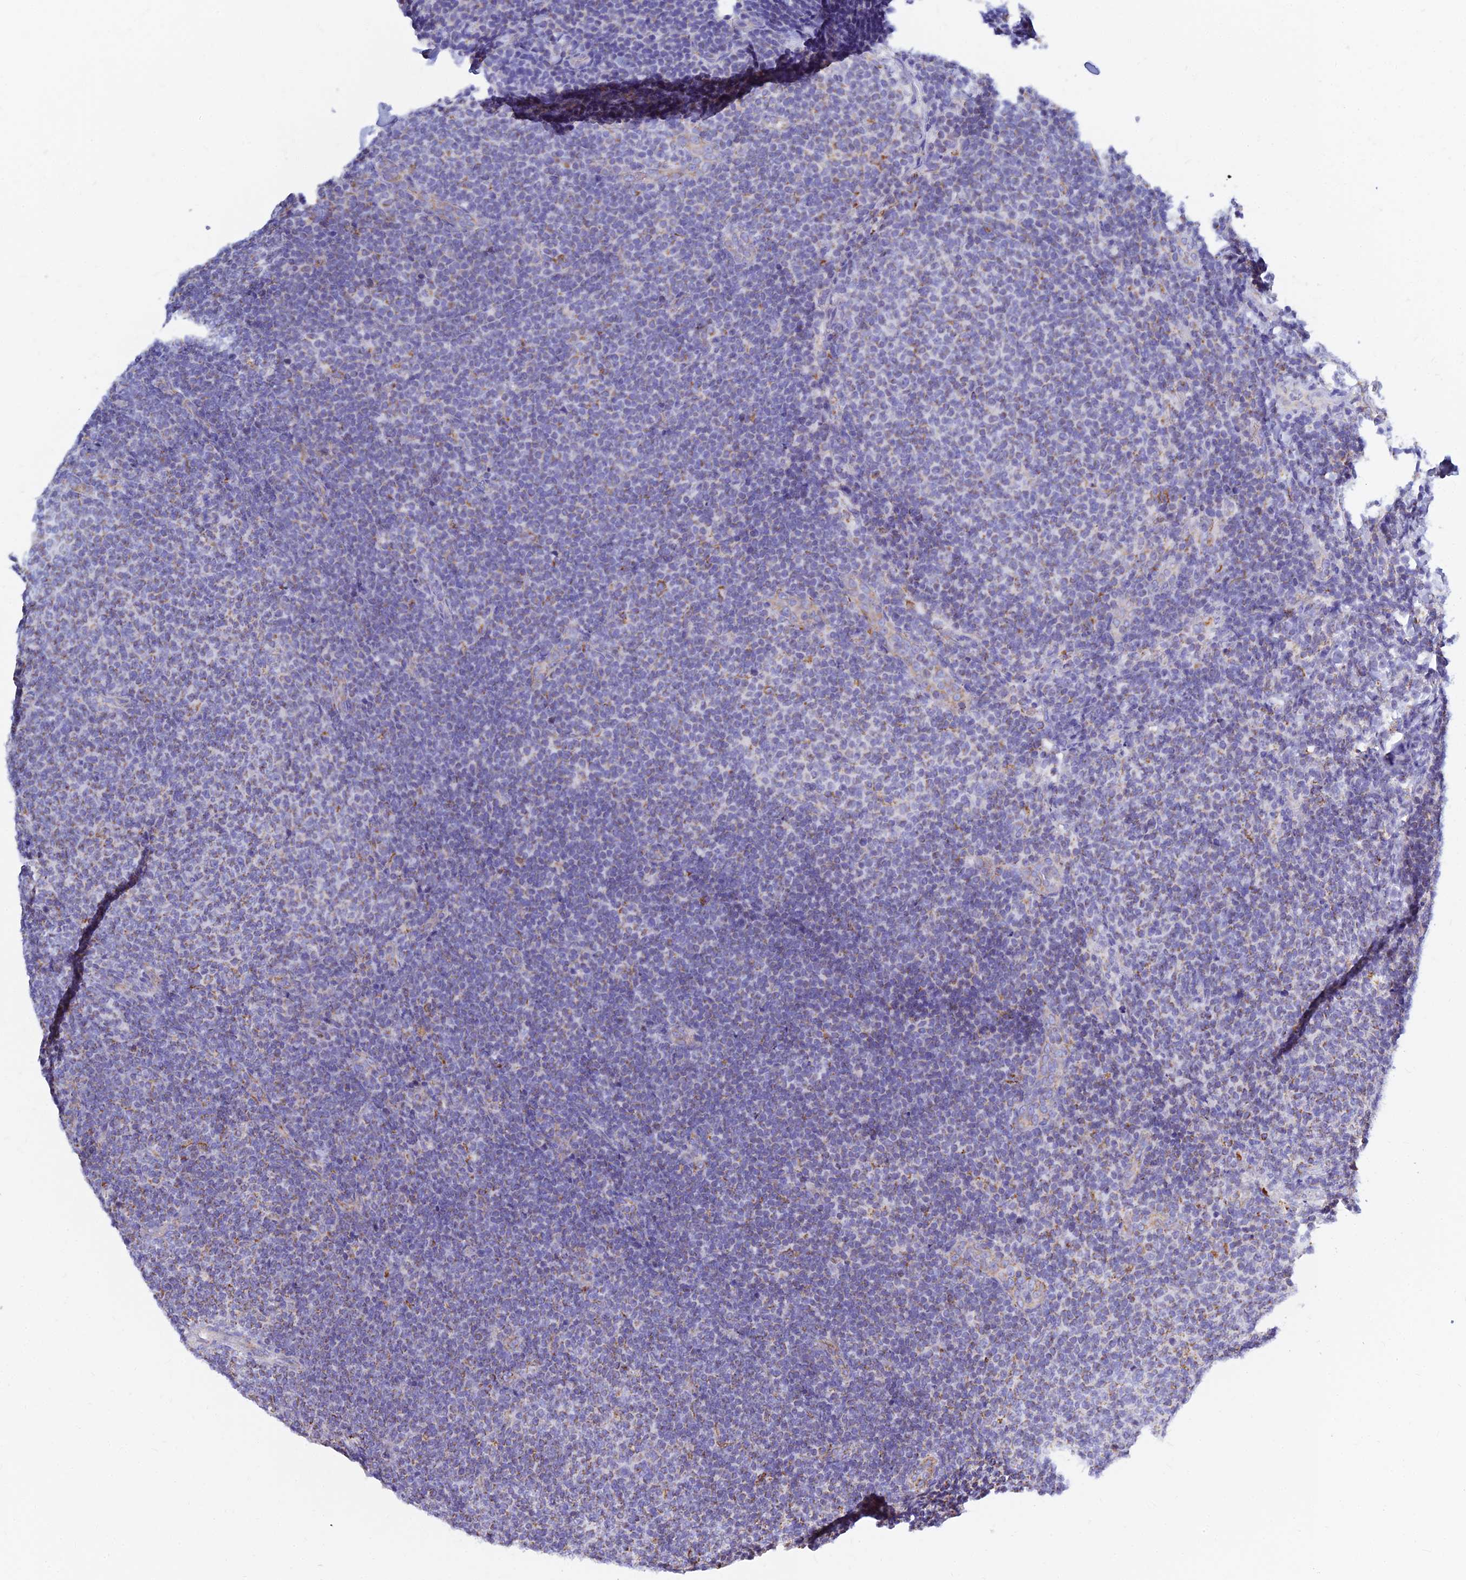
{"staining": {"intensity": "weak", "quantity": "<25%", "location": "cytoplasmic/membranous"}, "tissue": "lymphoma", "cell_type": "Tumor cells", "image_type": "cancer", "snomed": [{"axis": "morphology", "description": "Malignant lymphoma, non-Hodgkin's type, Low grade"}, {"axis": "topography", "description": "Lymph node"}], "caption": "This is an immunohistochemistry (IHC) micrograph of lymphoma. There is no positivity in tumor cells.", "gene": "MGST1", "patient": {"sex": "male", "age": 66}}